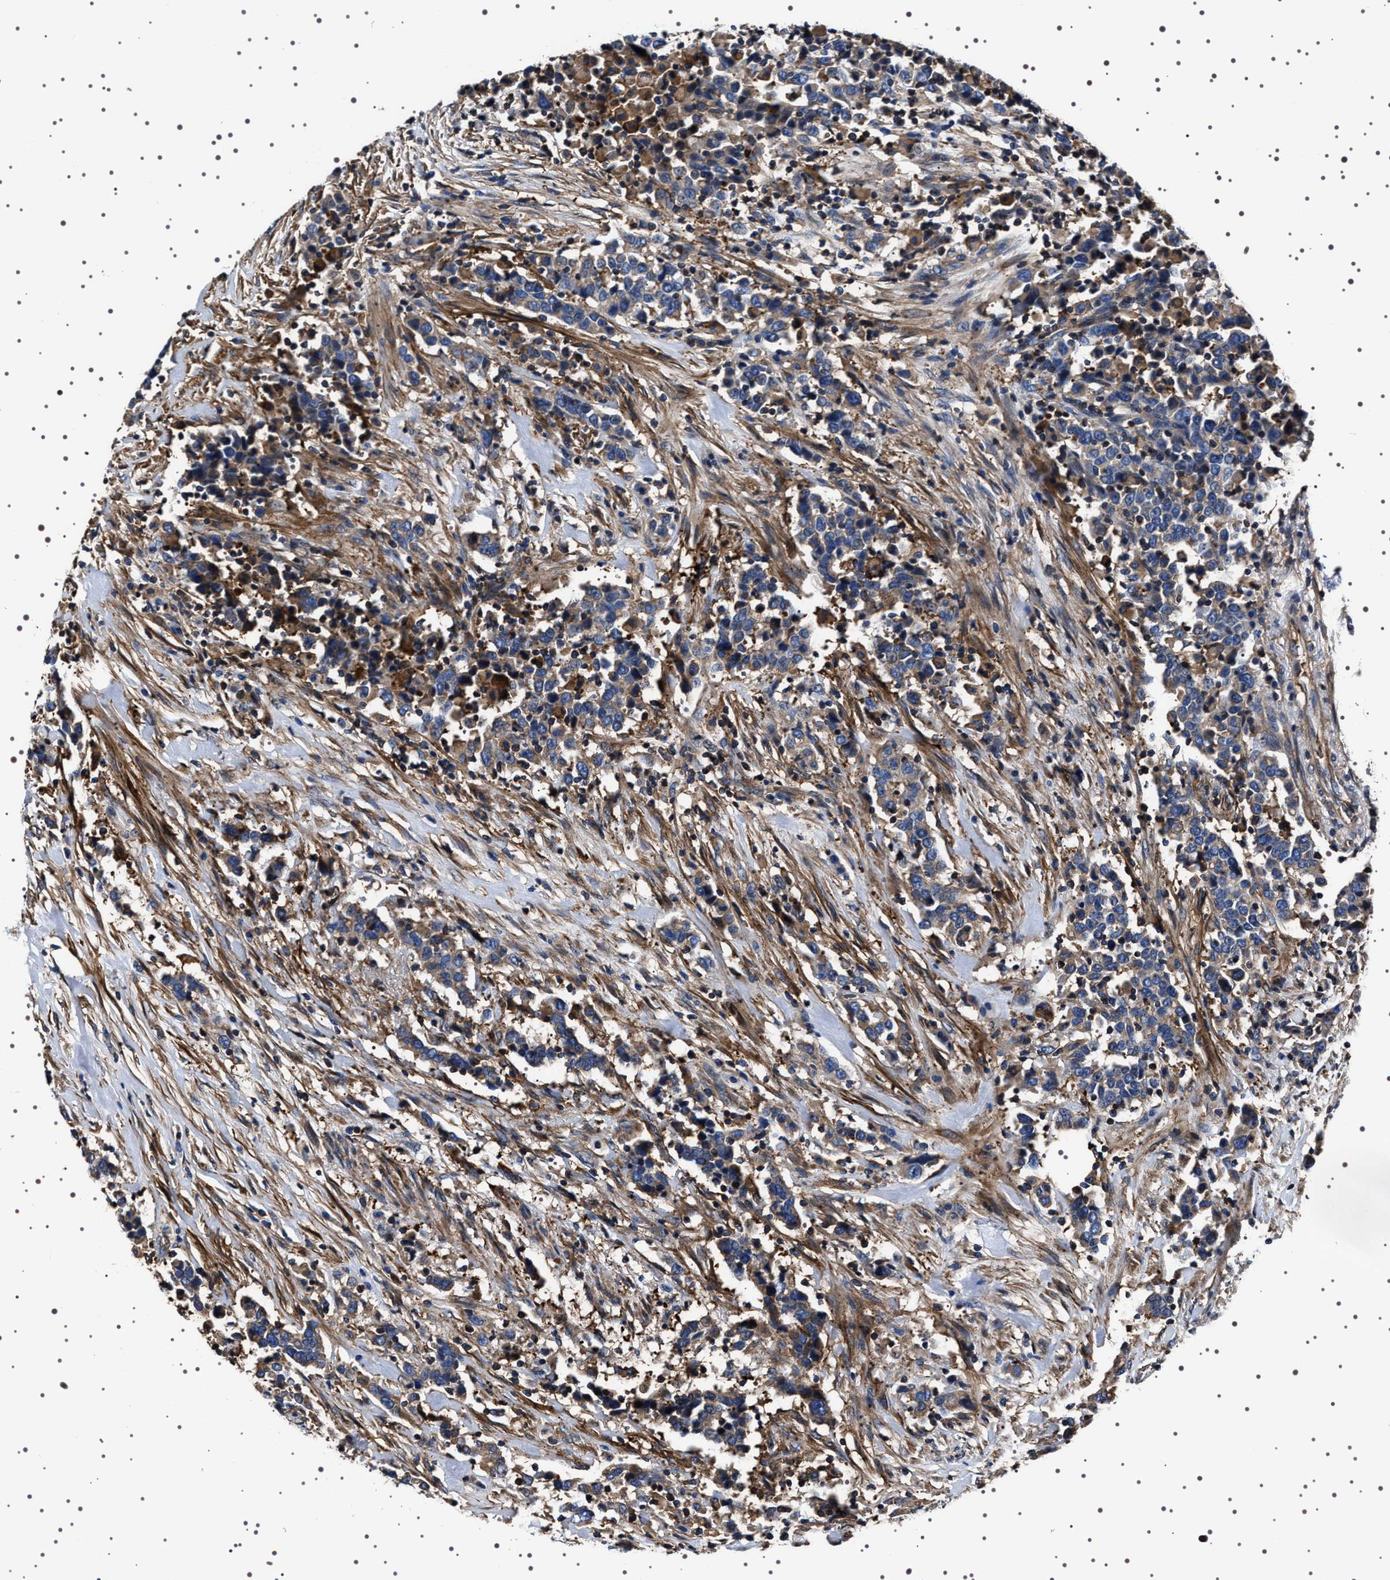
{"staining": {"intensity": "negative", "quantity": "none", "location": "none"}, "tissue": "urothelial cancer", "cell_type": "Tumor cells", "image_type": "cancer", "snomed": [{"axis": "morphology", "description": "Urothelial carcinoma, High grade"}, {"axis": "topography", "description": "Urinary bladder"}], "caption": "Tumor cells are negative for brown protein staining in urothelial carcinoma (high-grade). (DAB (3,3'-diaminobenzidine) IHC with hematoxylin counter stain).", "gene": "WDR1", "patient": {"sex": "male", "age": 61}}